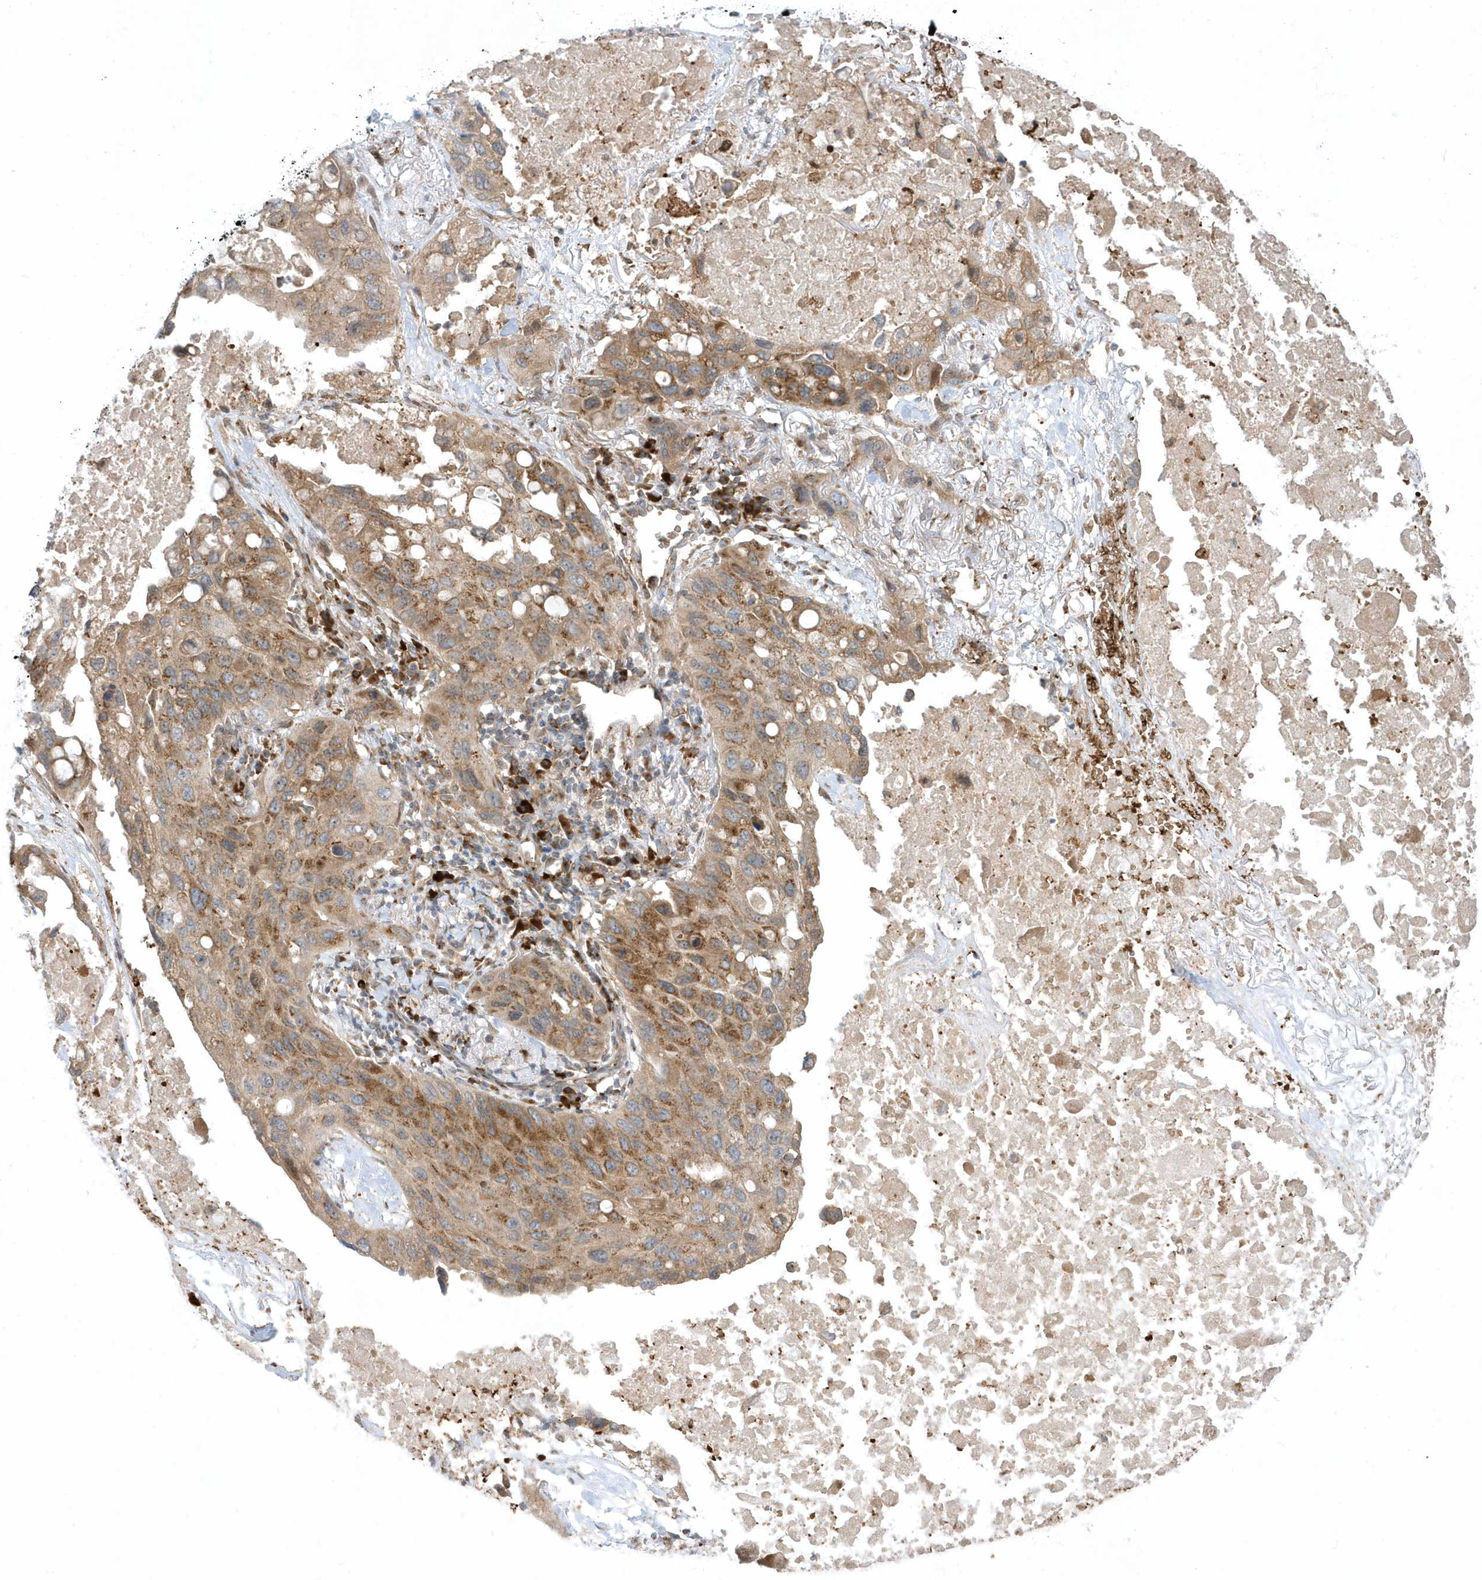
{"staining": {"intensity": "moderate", "quantity": ">75%", "location": "cytoplasmic/membranous"}, "tissue": "lung cancer", "cell_type": "Tumor cells", "image_type": "cancer", "snomed": [{"axis": "morphology", "description": "Squamous cell carcinoma, NOS"}, {"axis": "topography", "description": "Lung"}], "caption": "Approximately >75% of tumor cells in squamous cell carcinoma (lung) reveal moderate cytoplasmic/membranous protein staining as visualized by brown immunohistochemical staining.", "gene": "RPP40", "patient": {"sex": "female", "age": 73}}